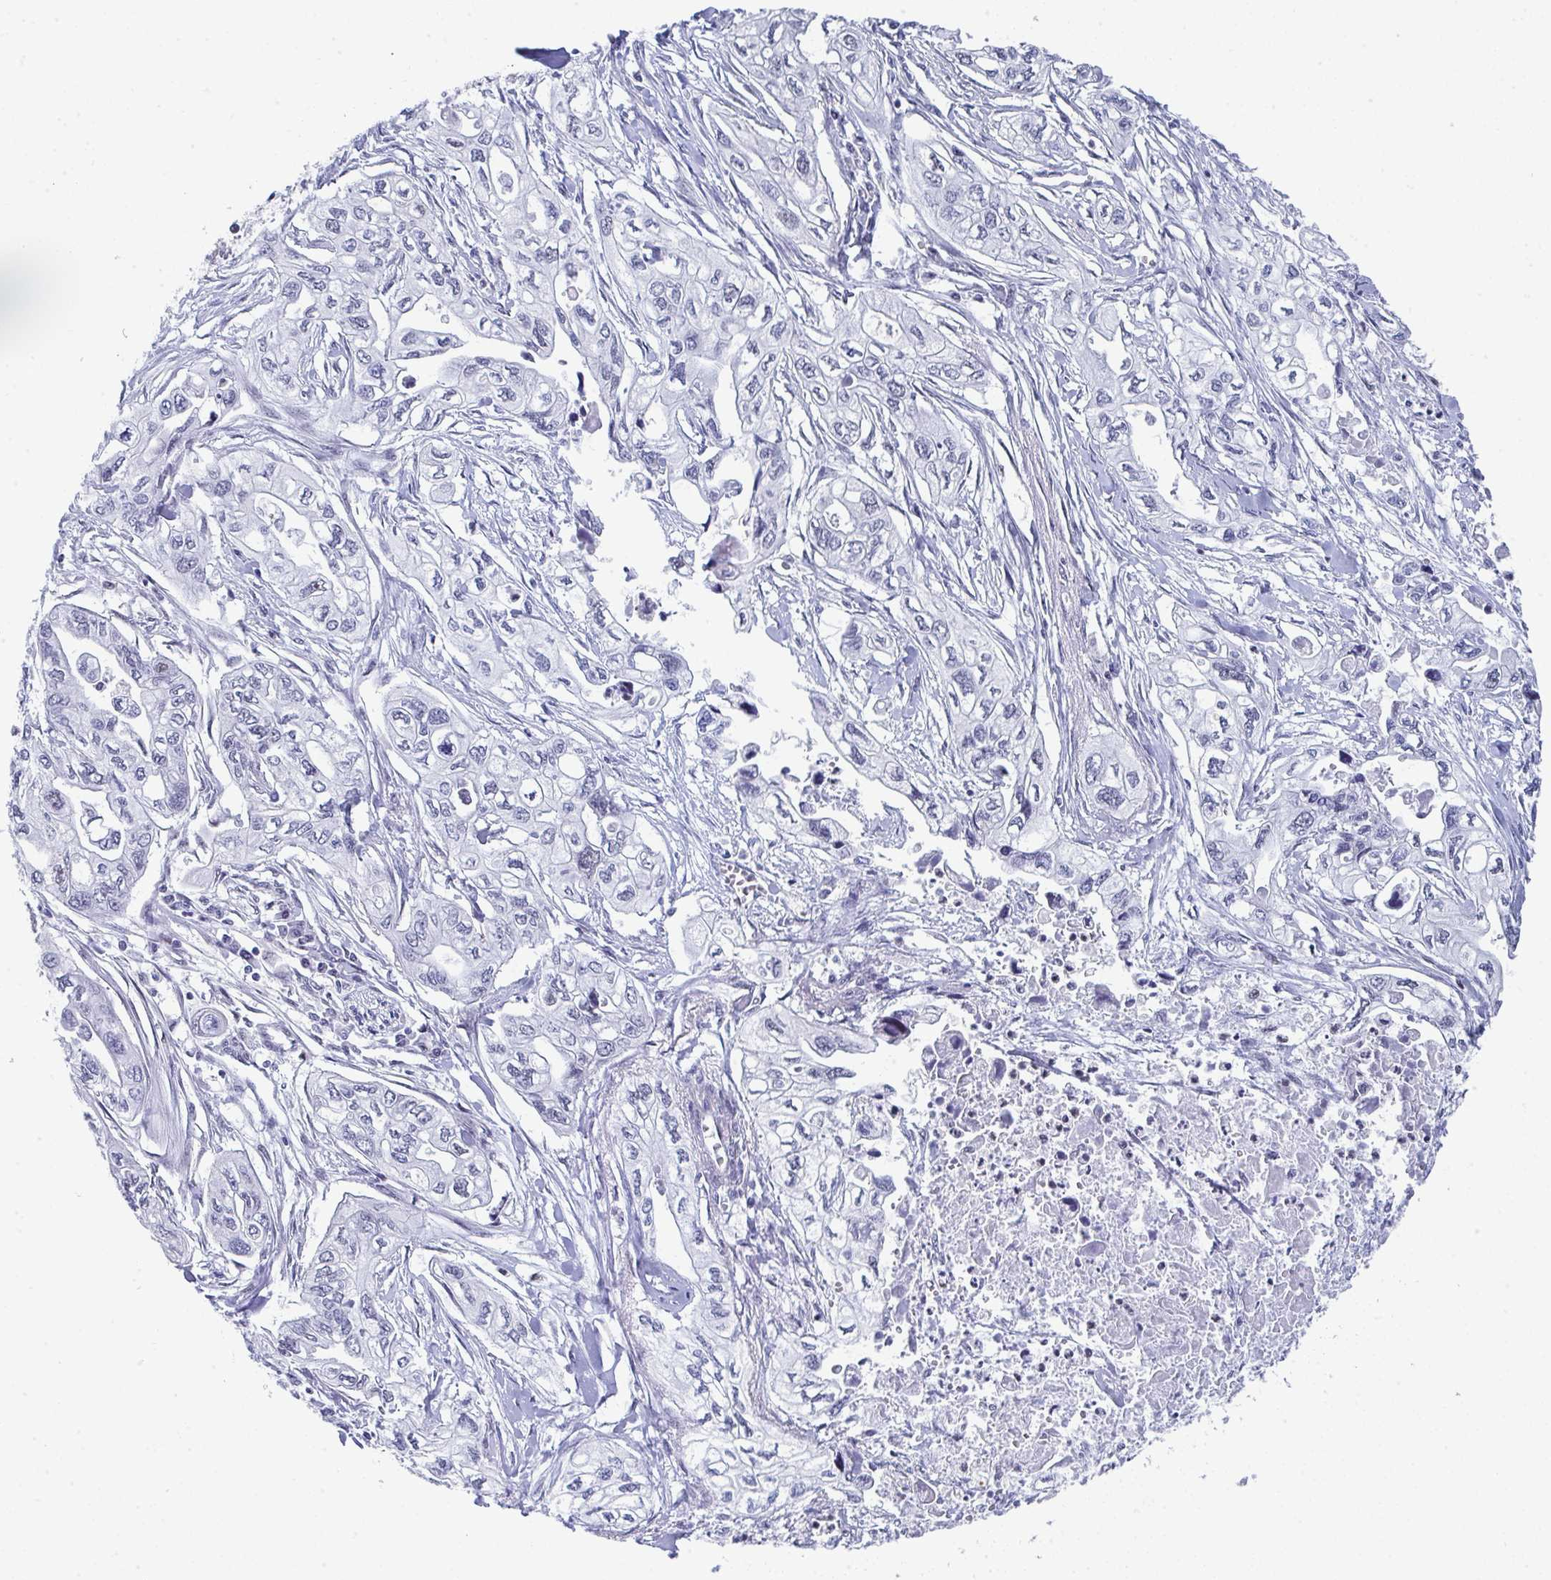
{"staining": {"intensity": "negative", "quantity": "none", "location": "none"}, "tissue": "pancreatic cancer", "cell_type": "Tumor cells", "image_type": "cancer", "snomed": [{"axis": "morphology", "description": "Adenocarcinoma, NOS"}, {"axis": "topography", "description": "Pancreas"}], "caption": "This image is of pancreatic cancer stained with immunohistochemistry to label a protein in brown with the nuclei are counter-stained blue. There is no positivity in tumor cells.", "gene": "JDP2", "patient": {"sex": "male", "age": 68}}